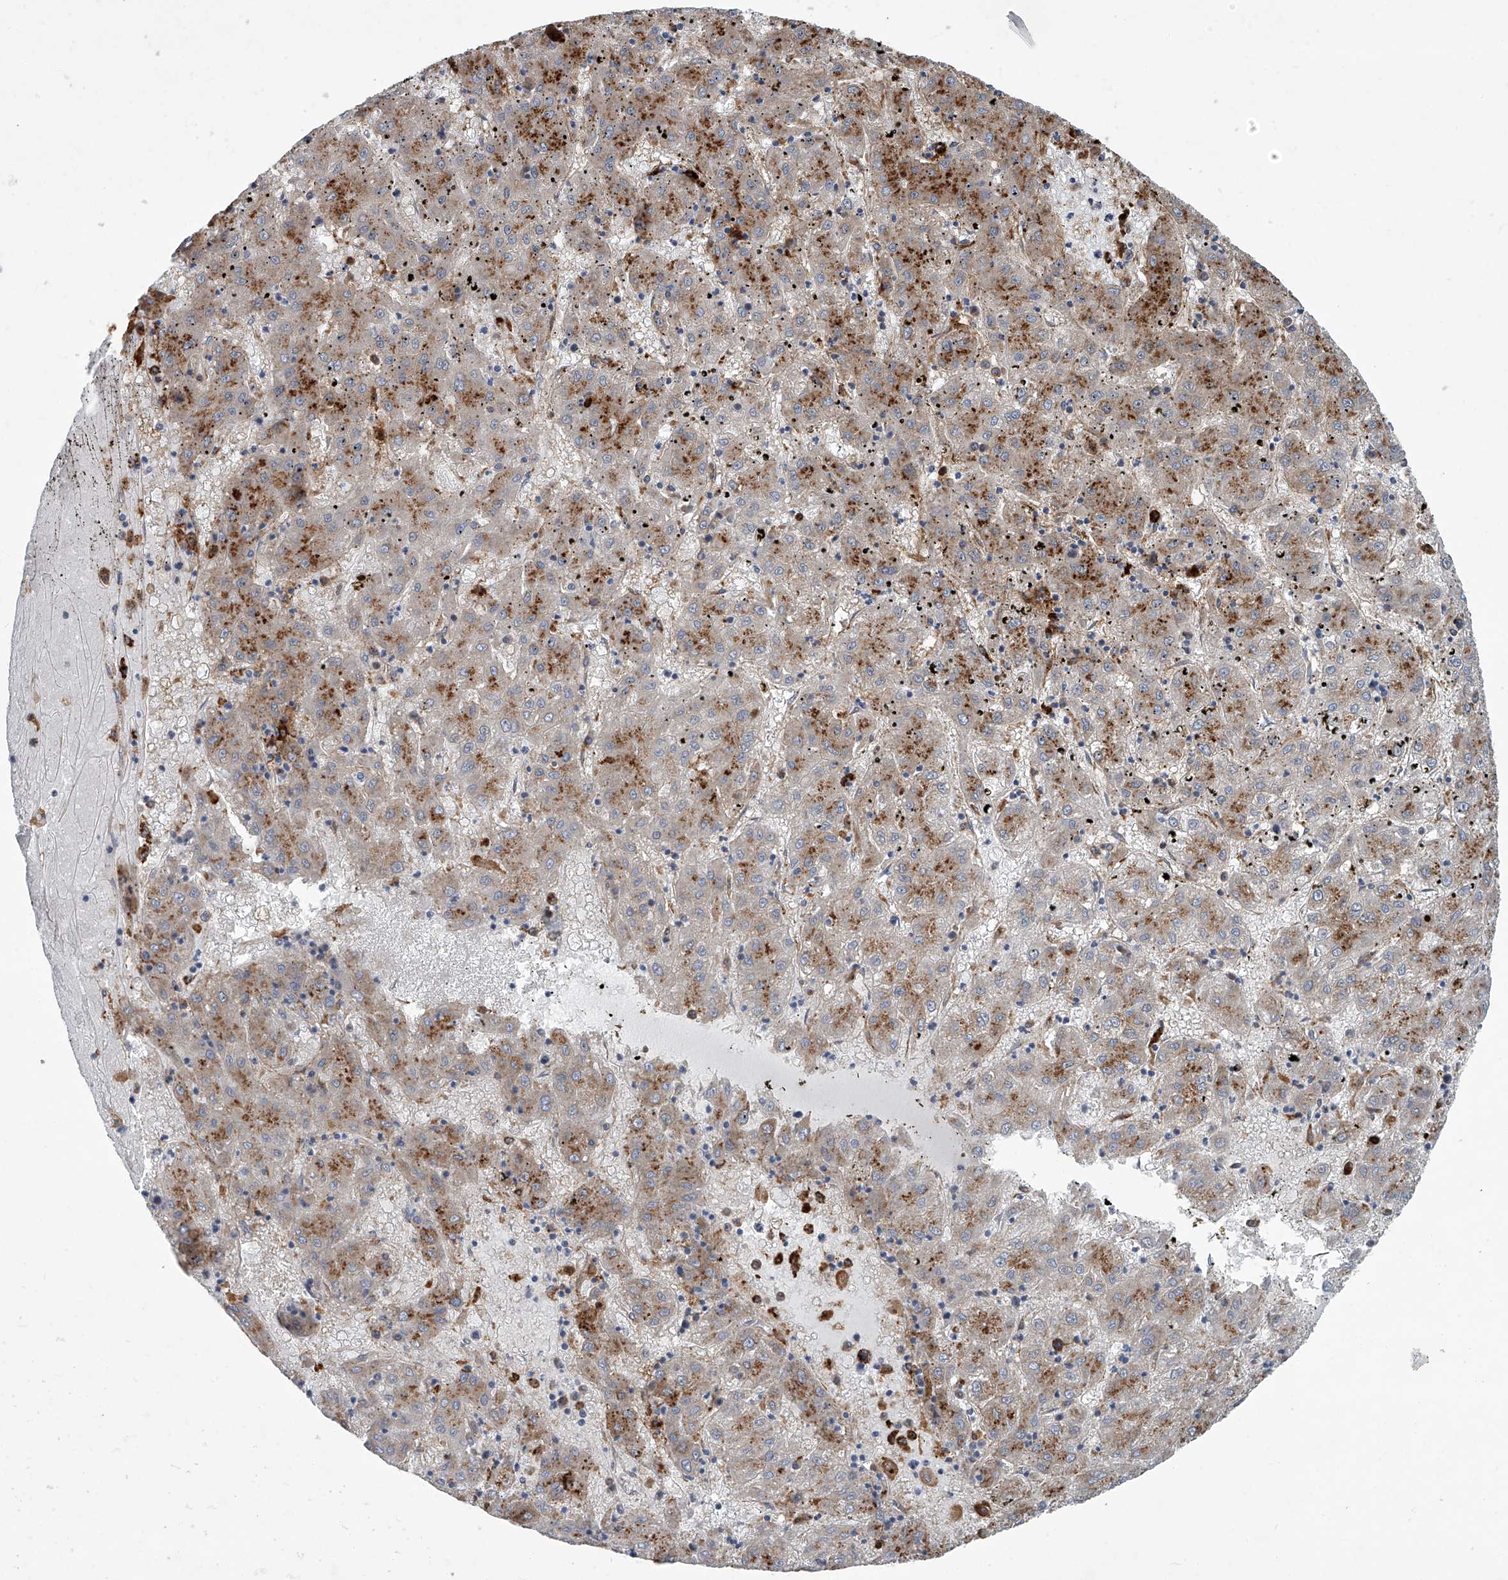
{"staining": {"intensity": "moderate", "quantity": "25%-75%", "location": "cytoplasmic/membranous"}, "tissue": "liver cancer", "cell_type": "Tumor cells", "image_type": "cancer", "snomed": [{"axis": "morphology", "description": "Carcinoma, Hepatocellular, NOS"}, {"axis": "topography", "description": "Liver"}], "caption": "This image exhibits immunohistochemistry (IHC) staining of human liver cancer (hepatocellular carcinoma), with medium moderate cytoplasmic/membranous expression in about 25%-75% of tumor cells.", "gene": "FAM167A", "patient": {"sex": "male", "age": 72}}